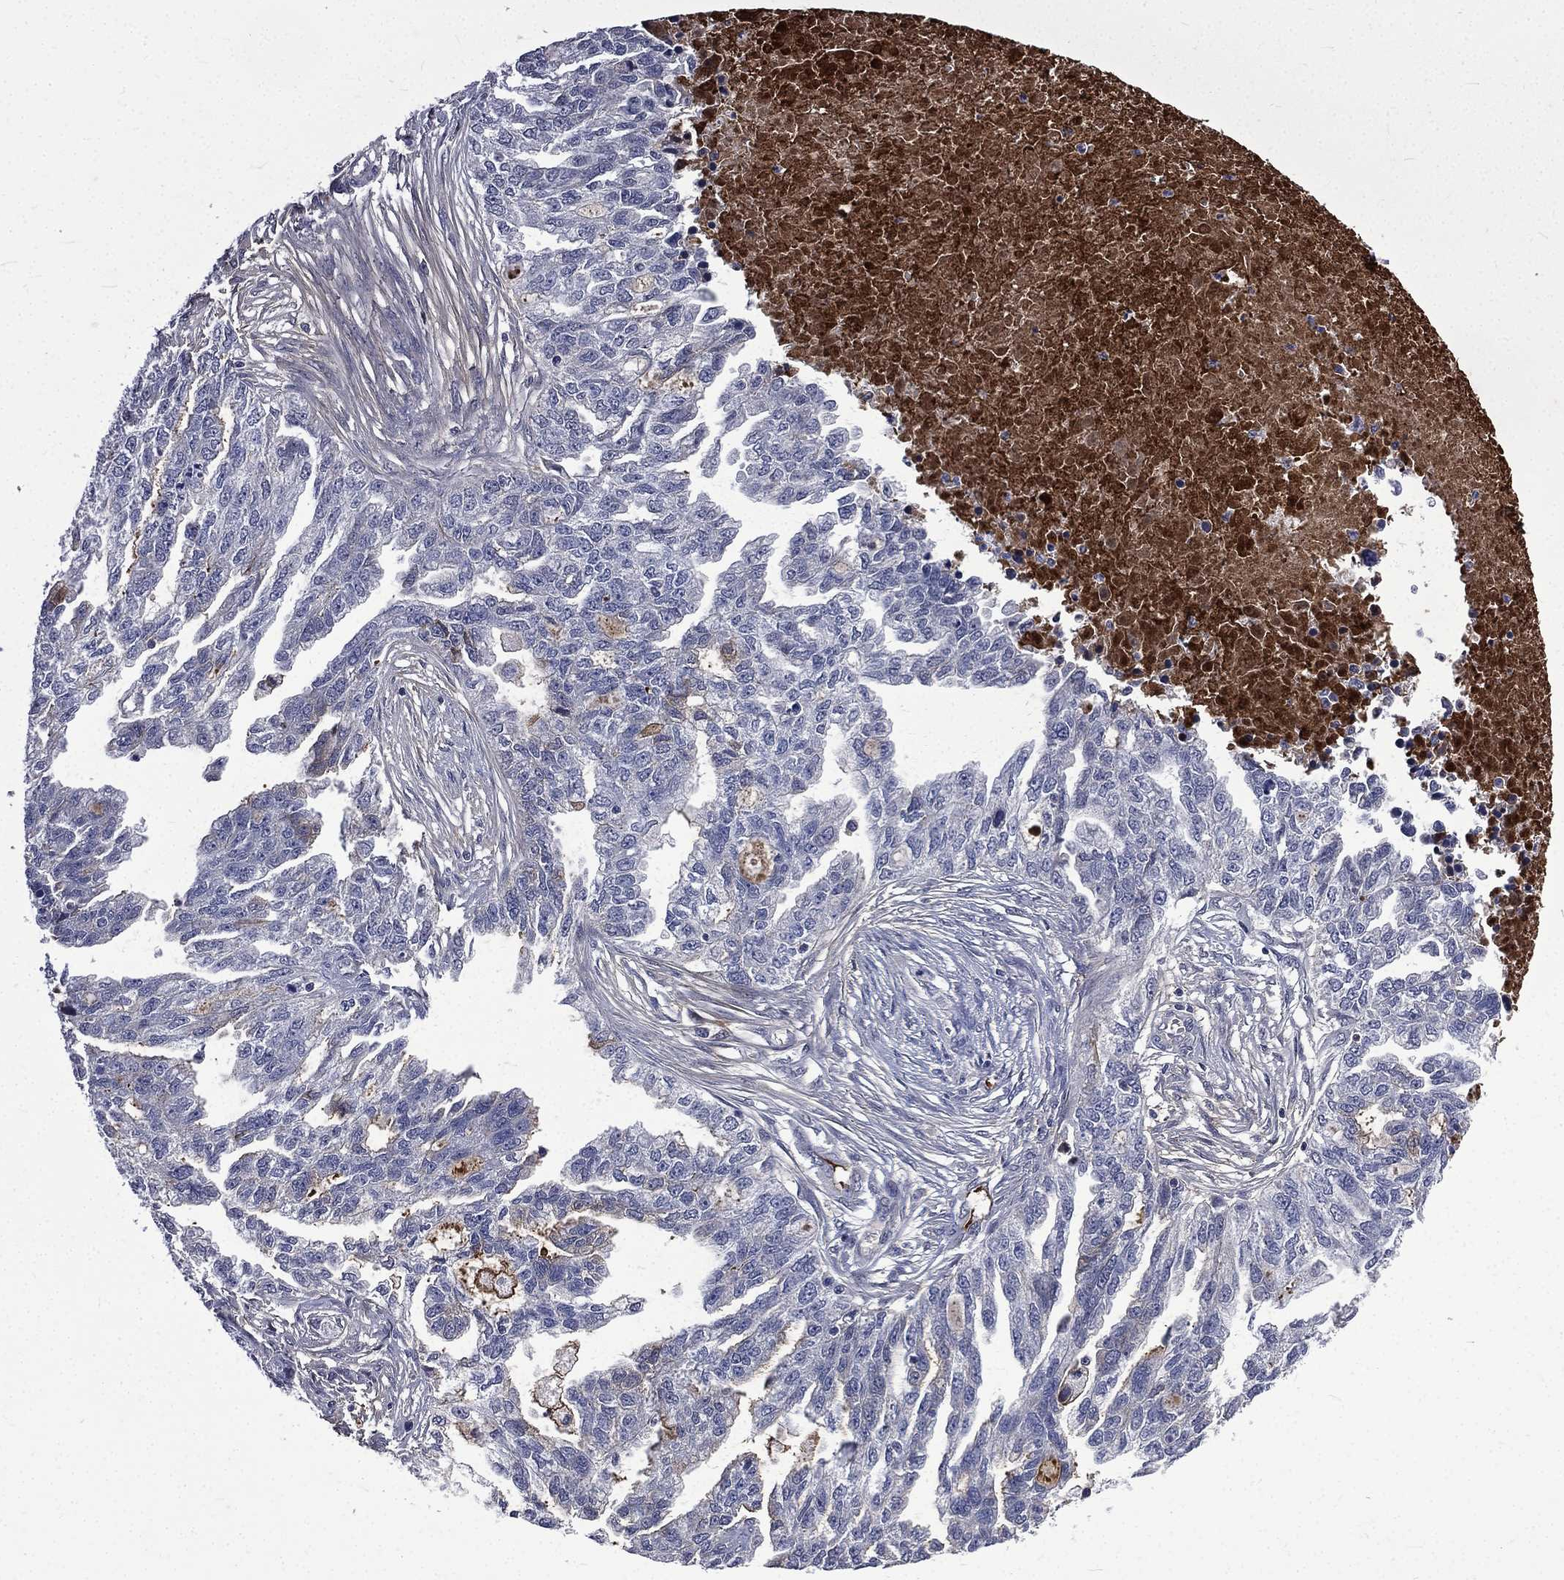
{"staining": {"intensity": "negative", "quantity": "none", "location": "none"}, "tissue": "ovarian cancer", "cell_type": "Tumor cells", "image_type": "cancer", "snomed": [{"axis": "morphology", "description": "Cystadenocarcinoma, serous, NOS"}, {"axis": "topography", "description": "Ovary"}], "caption": "A histopathology image of ovarian serous cystadenocarcinoma stained for a protein demonstrates no brown staining in tumor cells.", "gene": "FGG", "patient": {"sex": "female", "age": 51}}